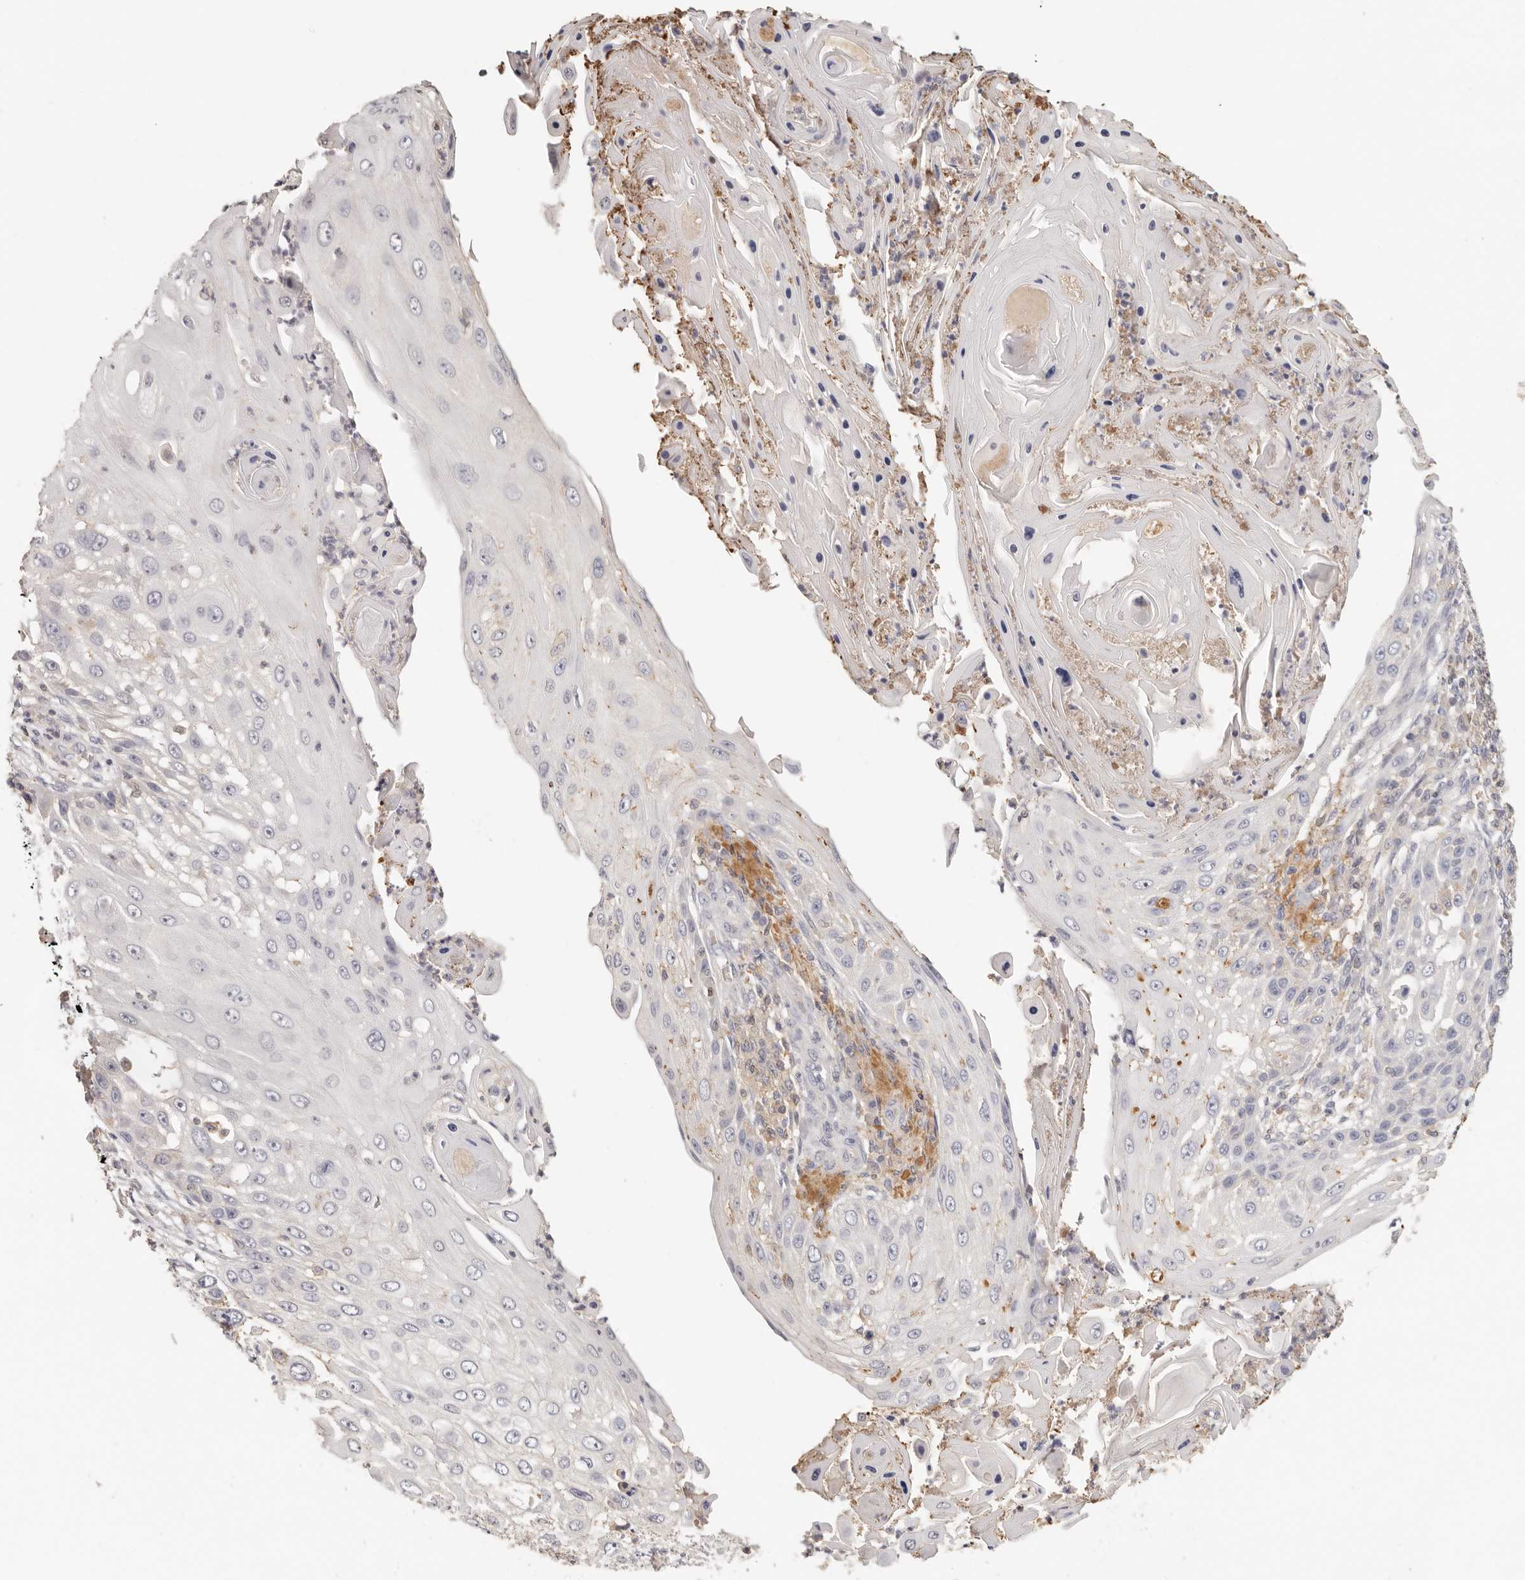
{"staining": {"intensity": "negative", "quantity": "none", "location": "none"}, "tissue": "skin cancer", "cell_type": "Tumor cells", "image_type": "cancer", "snomed": [{"axis": "morphology", "description": "Squamous cell carcinoma, NOS"}, {"axis": "topography", "description": "Skin"}], "caption": "Immunohistochemical staining of human skin cancer (squamous cell carcinoma) shows no significant staining in tumor cells.", "gene": "CSK", "patient": {"sex": "female", "age": 44}}